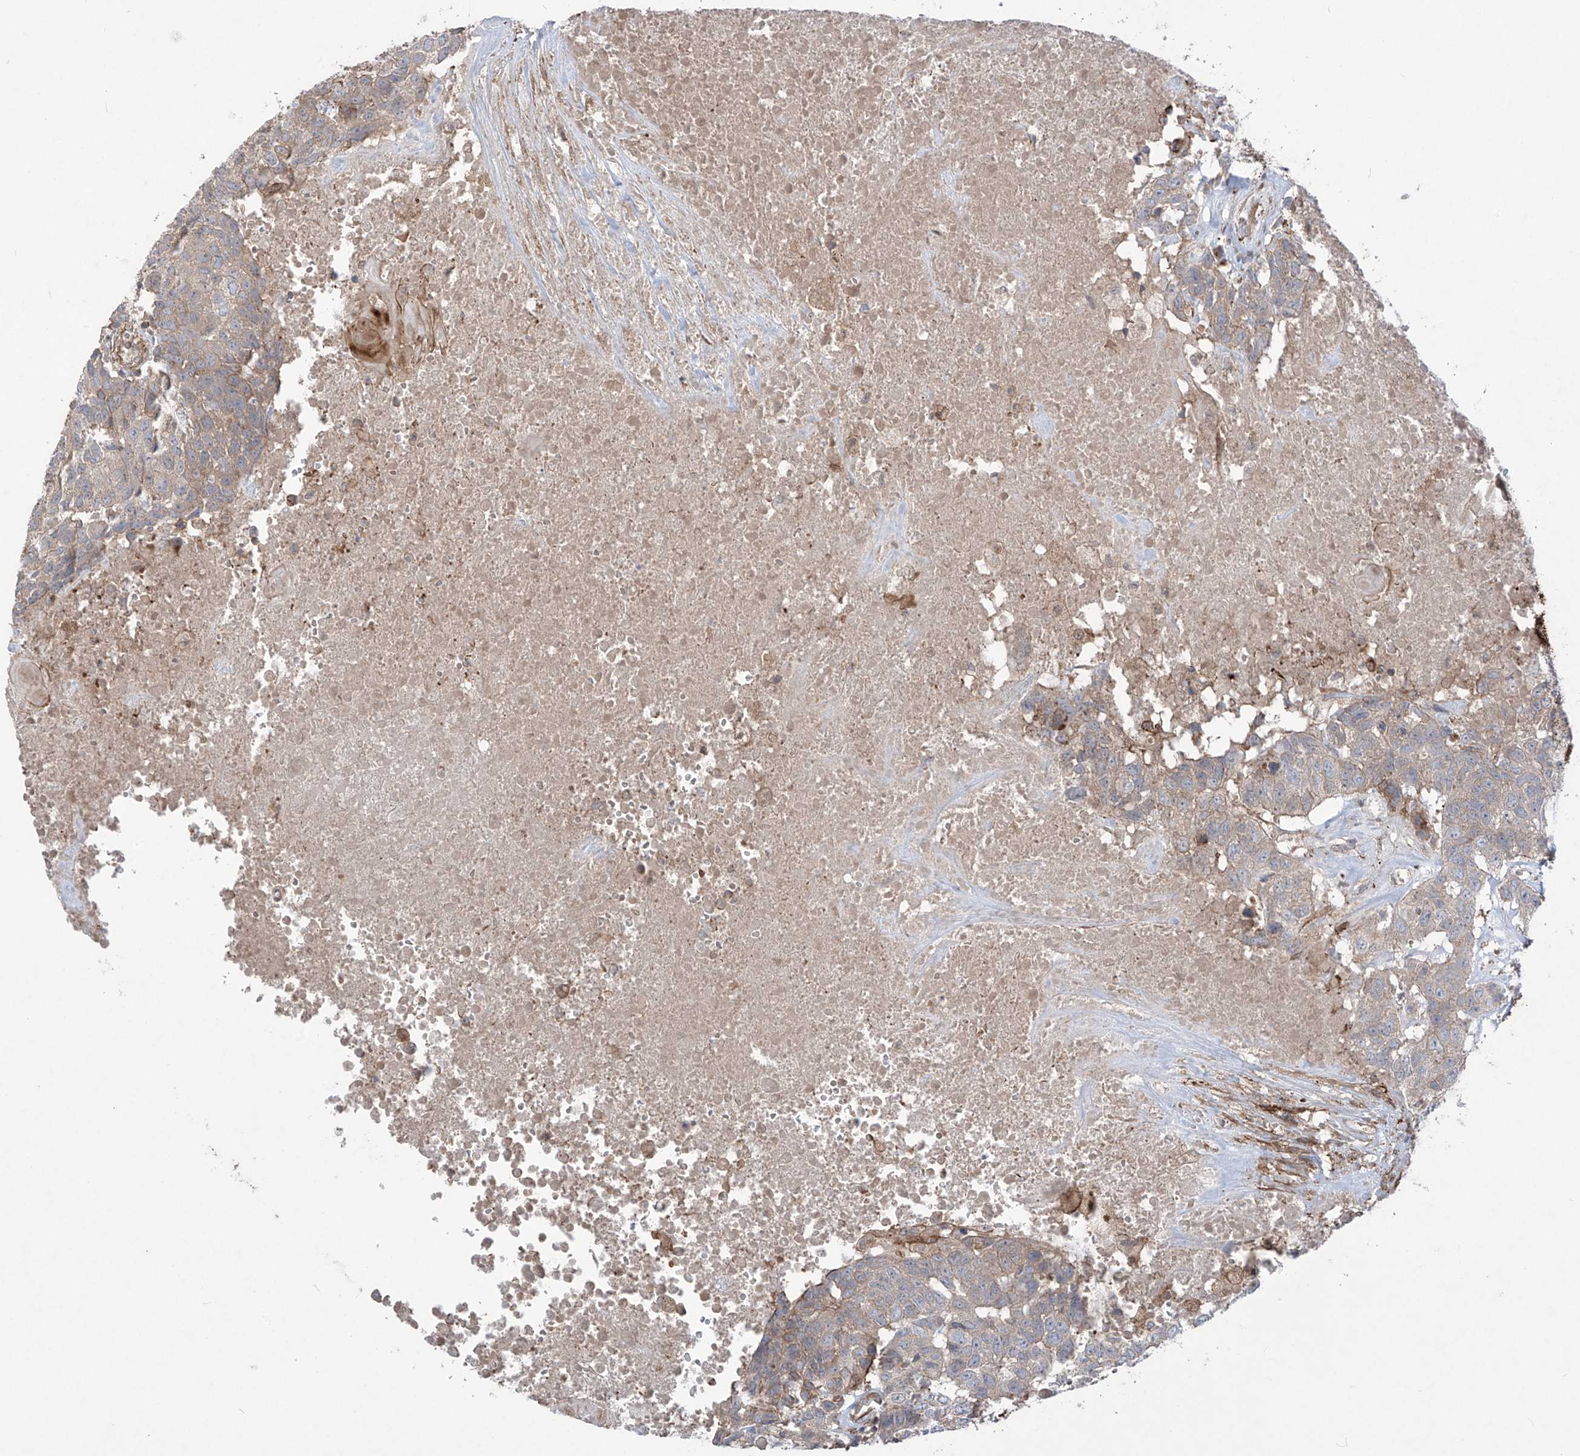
{"staining": {"intensity": "weak", "quantity": "<25%", "location": "cytoplasmic/membranous"}, "tissue": "head and neck cancer", "cell_type": "Tumor cells", "image_type": "cancer", "snomed": [{"axis": "morphology", "description": "Squamous cell carcinoma, NOS"}, {"axis": "topography", "description": "Head-Neck"}], "caption": "Tumor cells are negative for protein expression in human head and neck squamous cell carcinoma.", "gene": "TRMU", "patient": {"sex": "male", "age": 66}}